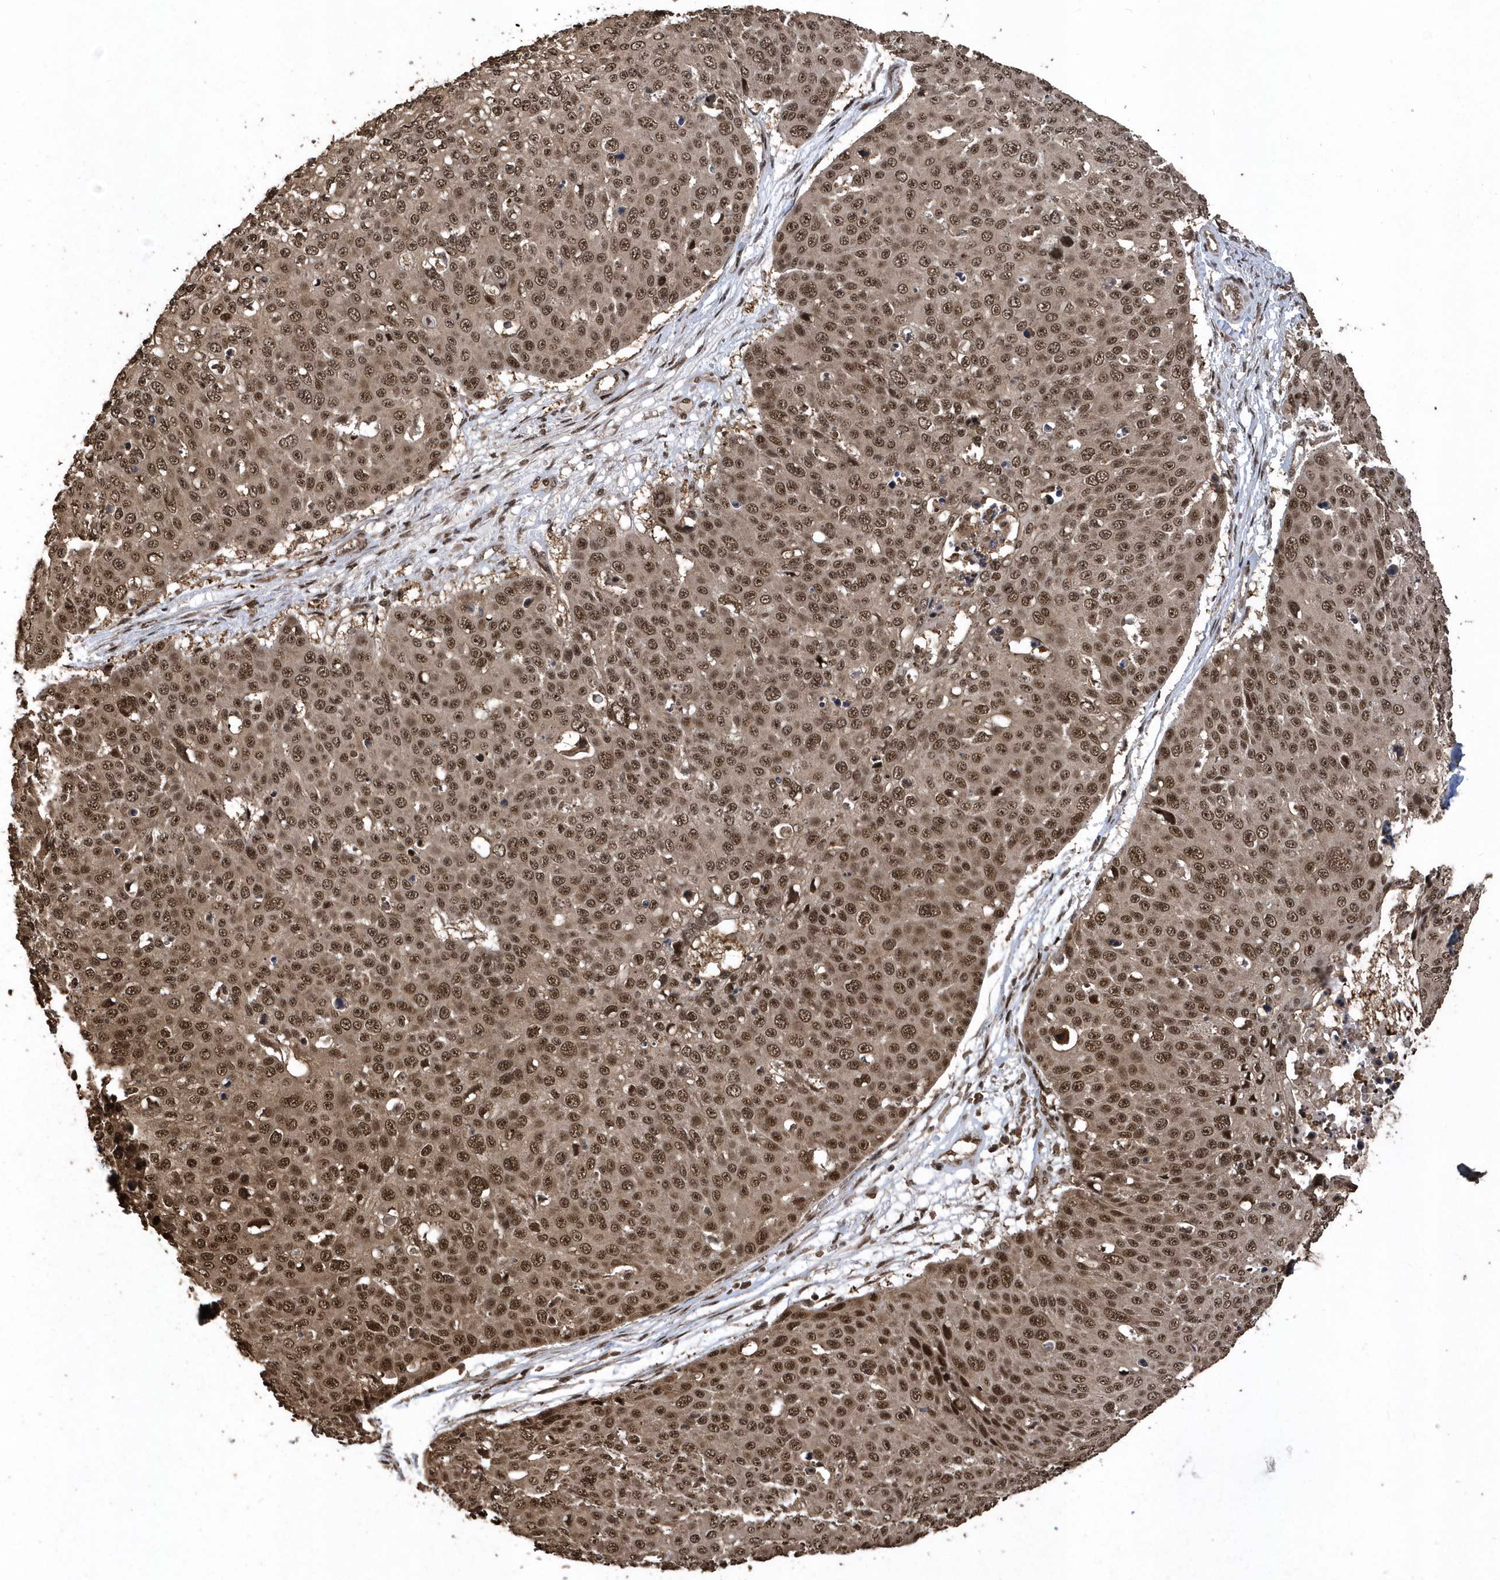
{"staining": {"intensity": "moderate", "quantity": ">75%", "location": "nuclear"}, "tissue": "skin cancer", "cell_type": "Tumor cells", "image_type": "cancer", "snomed": [{"axis": "morphology", "description": "Squamous cell carcinoma, NOS"}, {"axis": "topography", "description": "Skin"}], "caption": "Immunohistochemistry (DAB) staining of skin cancer (squamous cell carcinoma) shows moderate nuclear protein positivity in approximately >75% of tumor cells.", "gene": "INTS12", "patient": {"sex": "male", "age": 71}}